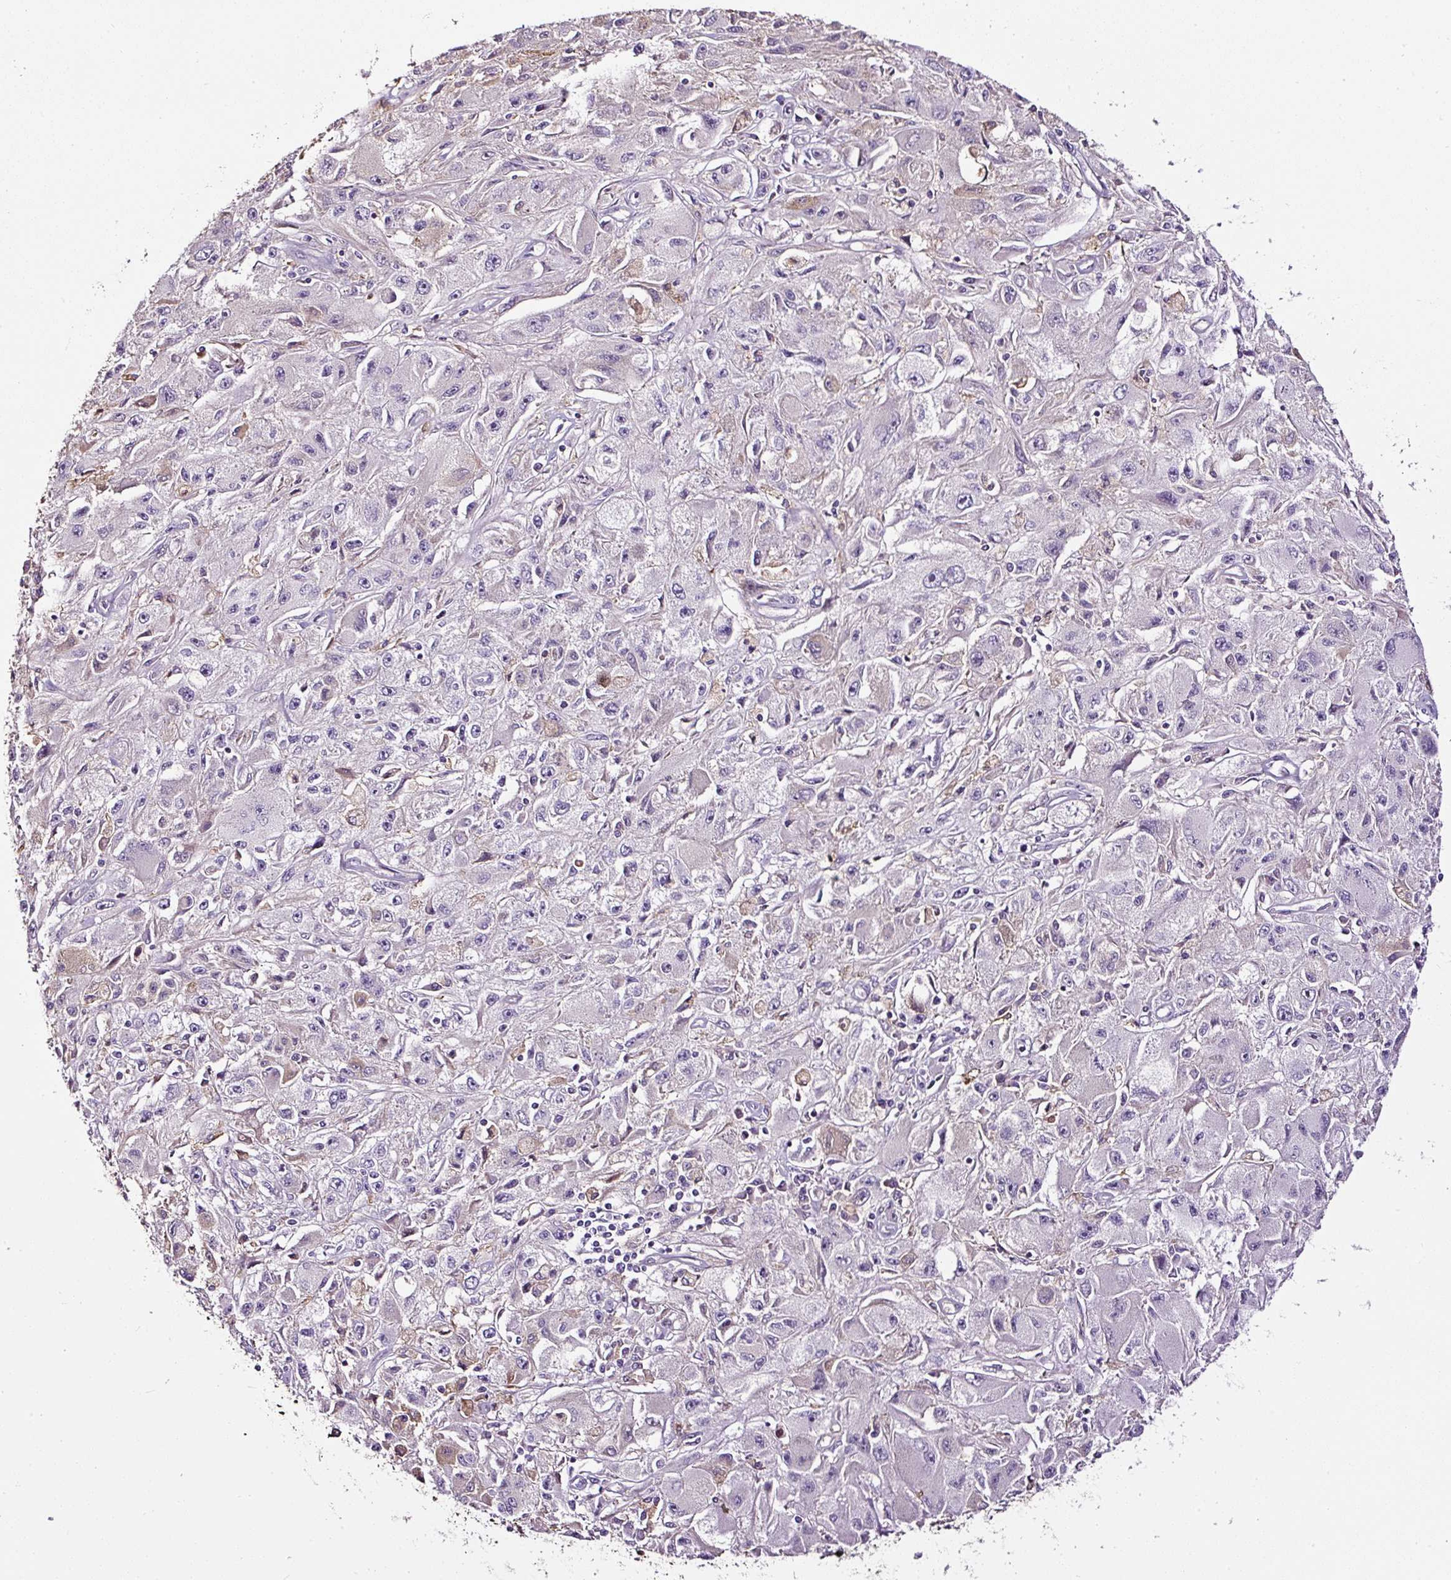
{"staining": {"intensity": "negative", "quantity": "none", "location": "none"}, "tissue": "melanoma", "cell_type": "Tumor cells", "image_type": "cancer", "snomed": [{"axis": "morphology", "description": "Malignant melanoma, Metastatic site"}, {"axis": "topography", "description": "Skin"}], "caption": "Tumor cells show no significant protein positivity in melanoma.", "gene": "LRRC24", "patient": {"sex": "male", "age": 53}}